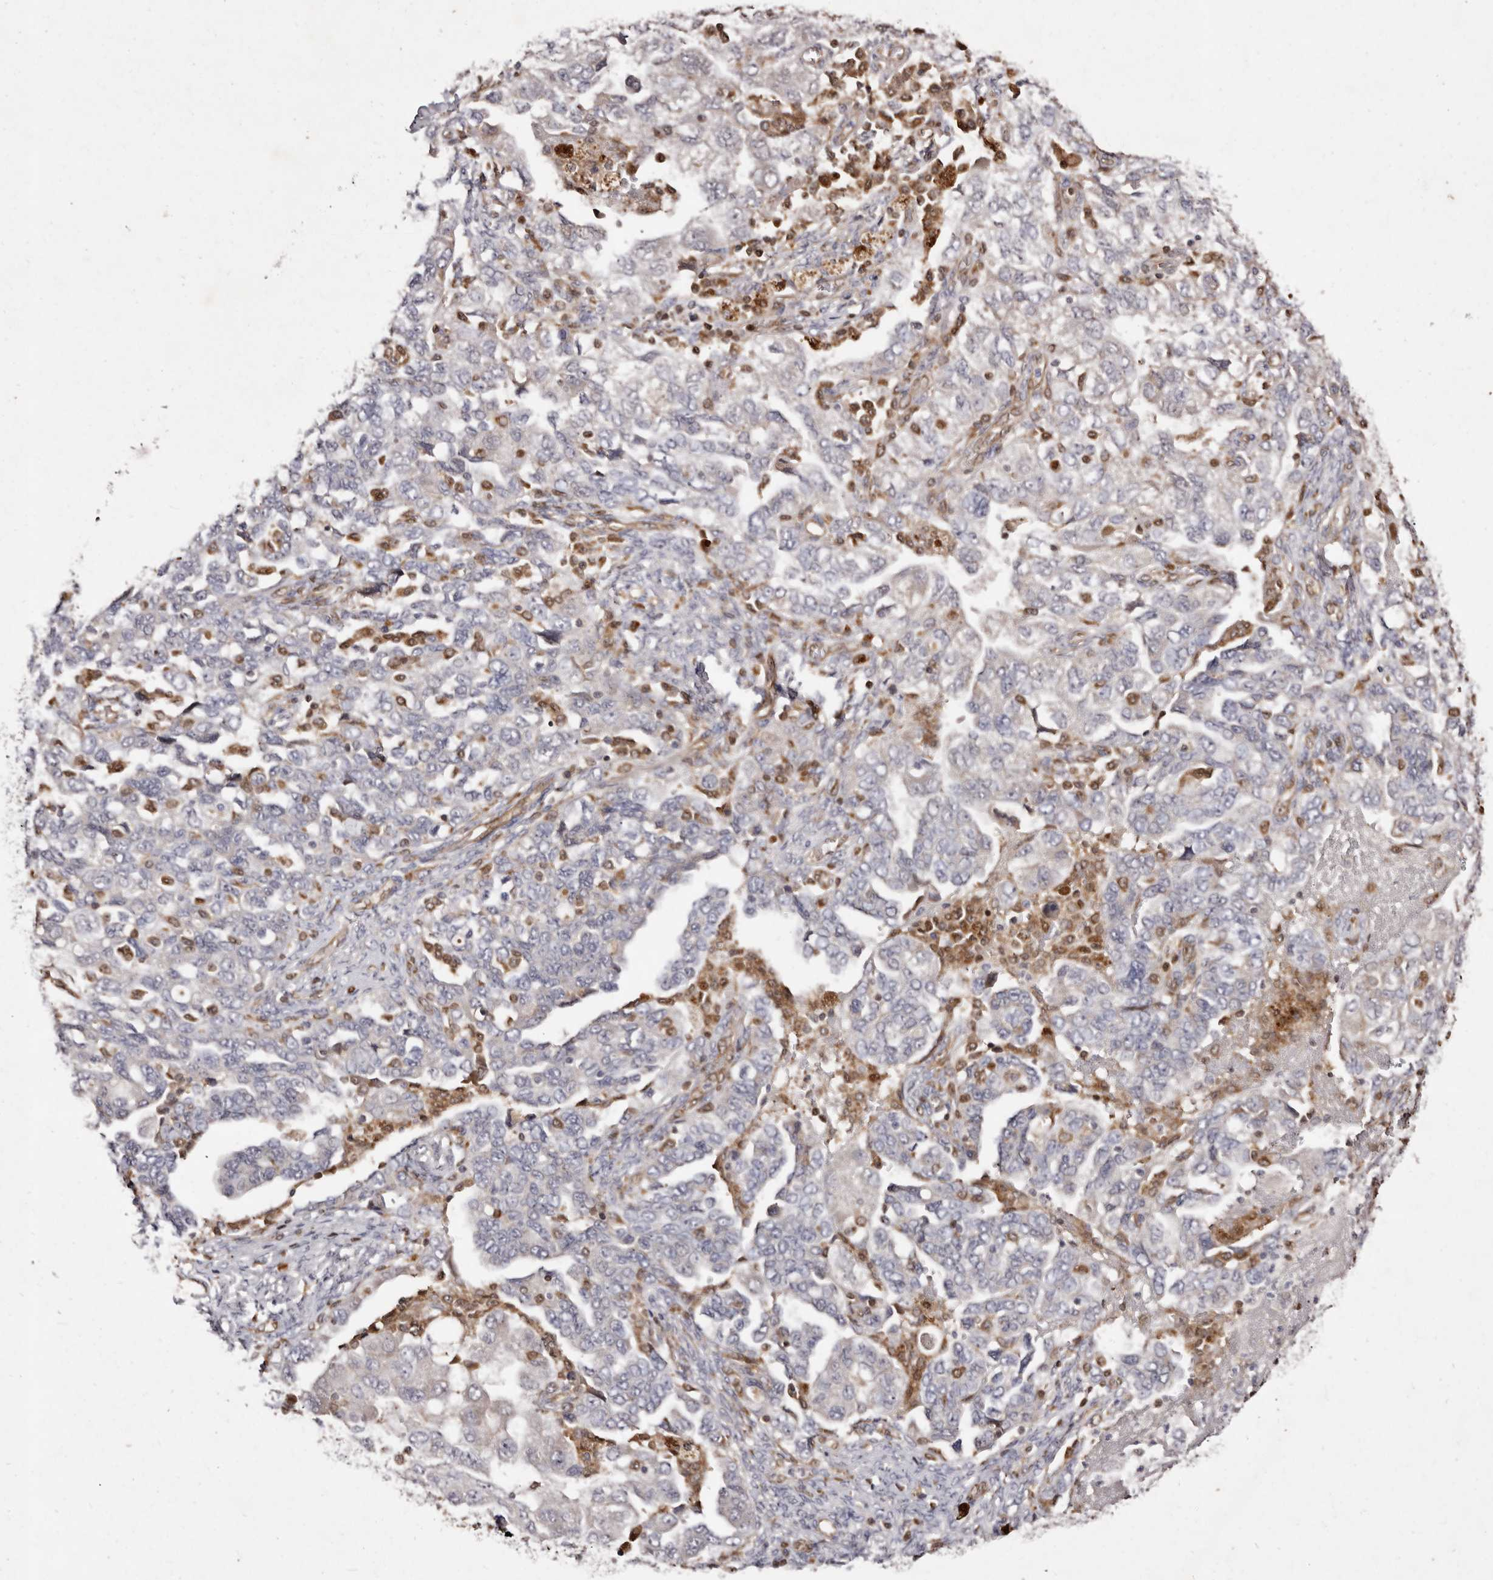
{"staining": {"intensity": "negative", "quantity": "none", "location": "none"}, "tissue": "ovarian cancer", "cell_type": "Tumor cells", "image_type": "cancer", "snomed": [{"axis": "morphology", "description": "Carcinoma, NOS"}, {"axis": "morphology", "description": "Cystadenocarcinoma, serous, NOS"}, {"axis": "topography", "description": "Ovary"}], "caption": "Human serous cystadenocarcinoma (ovarian) stained for a protein using IHC reveals no expression in tumor cells.", "gene": "GIMAP4", "patient": {"sex": "female", "age": 69}}